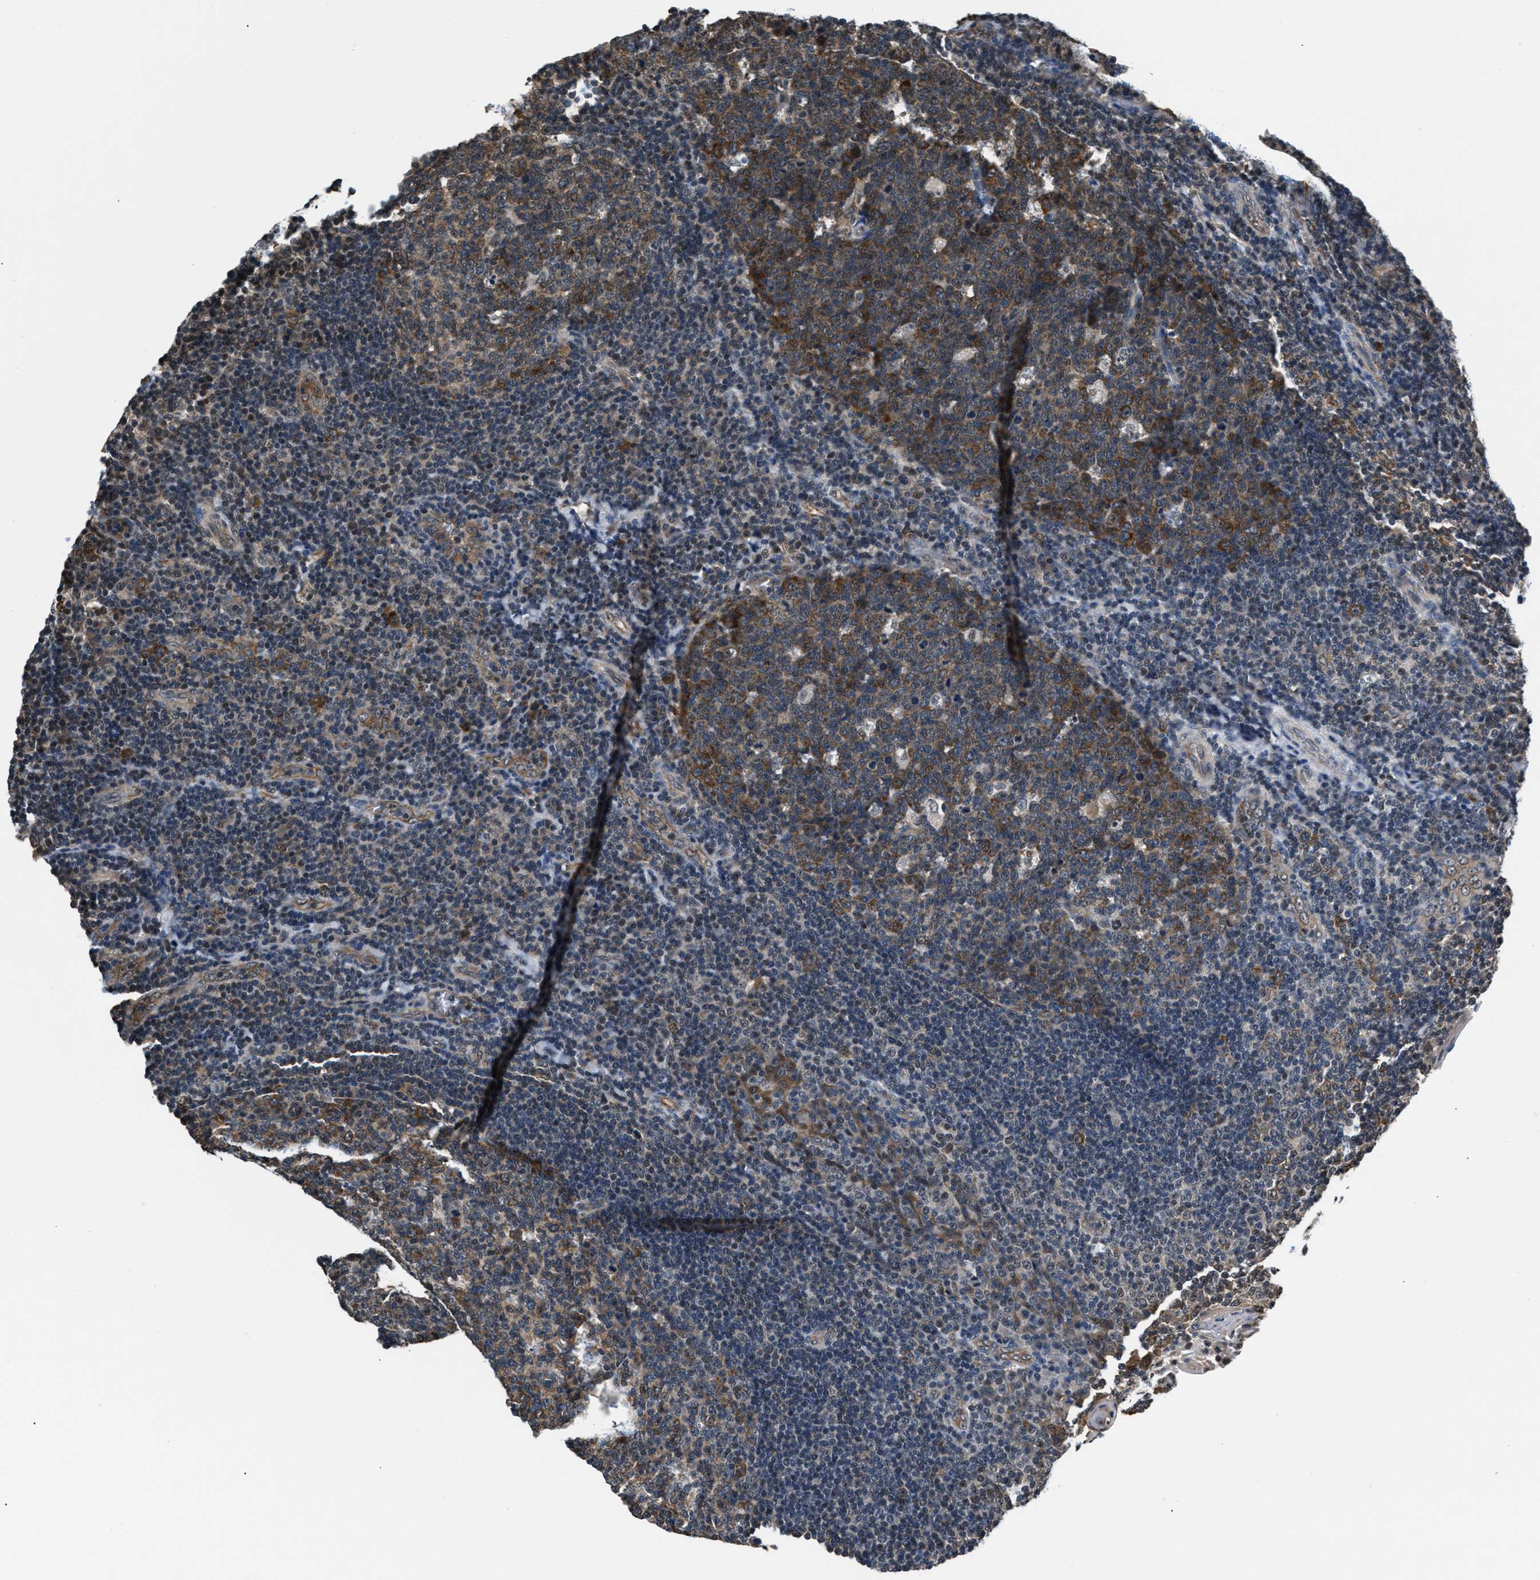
{"staining": {"intensity": "moderate", "quantity": ">75%", "location": "cytoplasmic/membranous"}, "tissue": "tonsil", "cell_type": "Germinal center cells", "image_type": "normal", "snomed": [{"axis": "morphology", "description": "Normal tissue, NOS"}, {"axis": "topography", "description": "Tonsil"}], "caption": "This is a photomicrograph of immunohistochemistry staining of benign tonsil, which shows moderate staining in the cytoplasmic/membranous of germinal center cells.", "gene": "RBM33", "patient": {"sex": "male", "age": 17}}